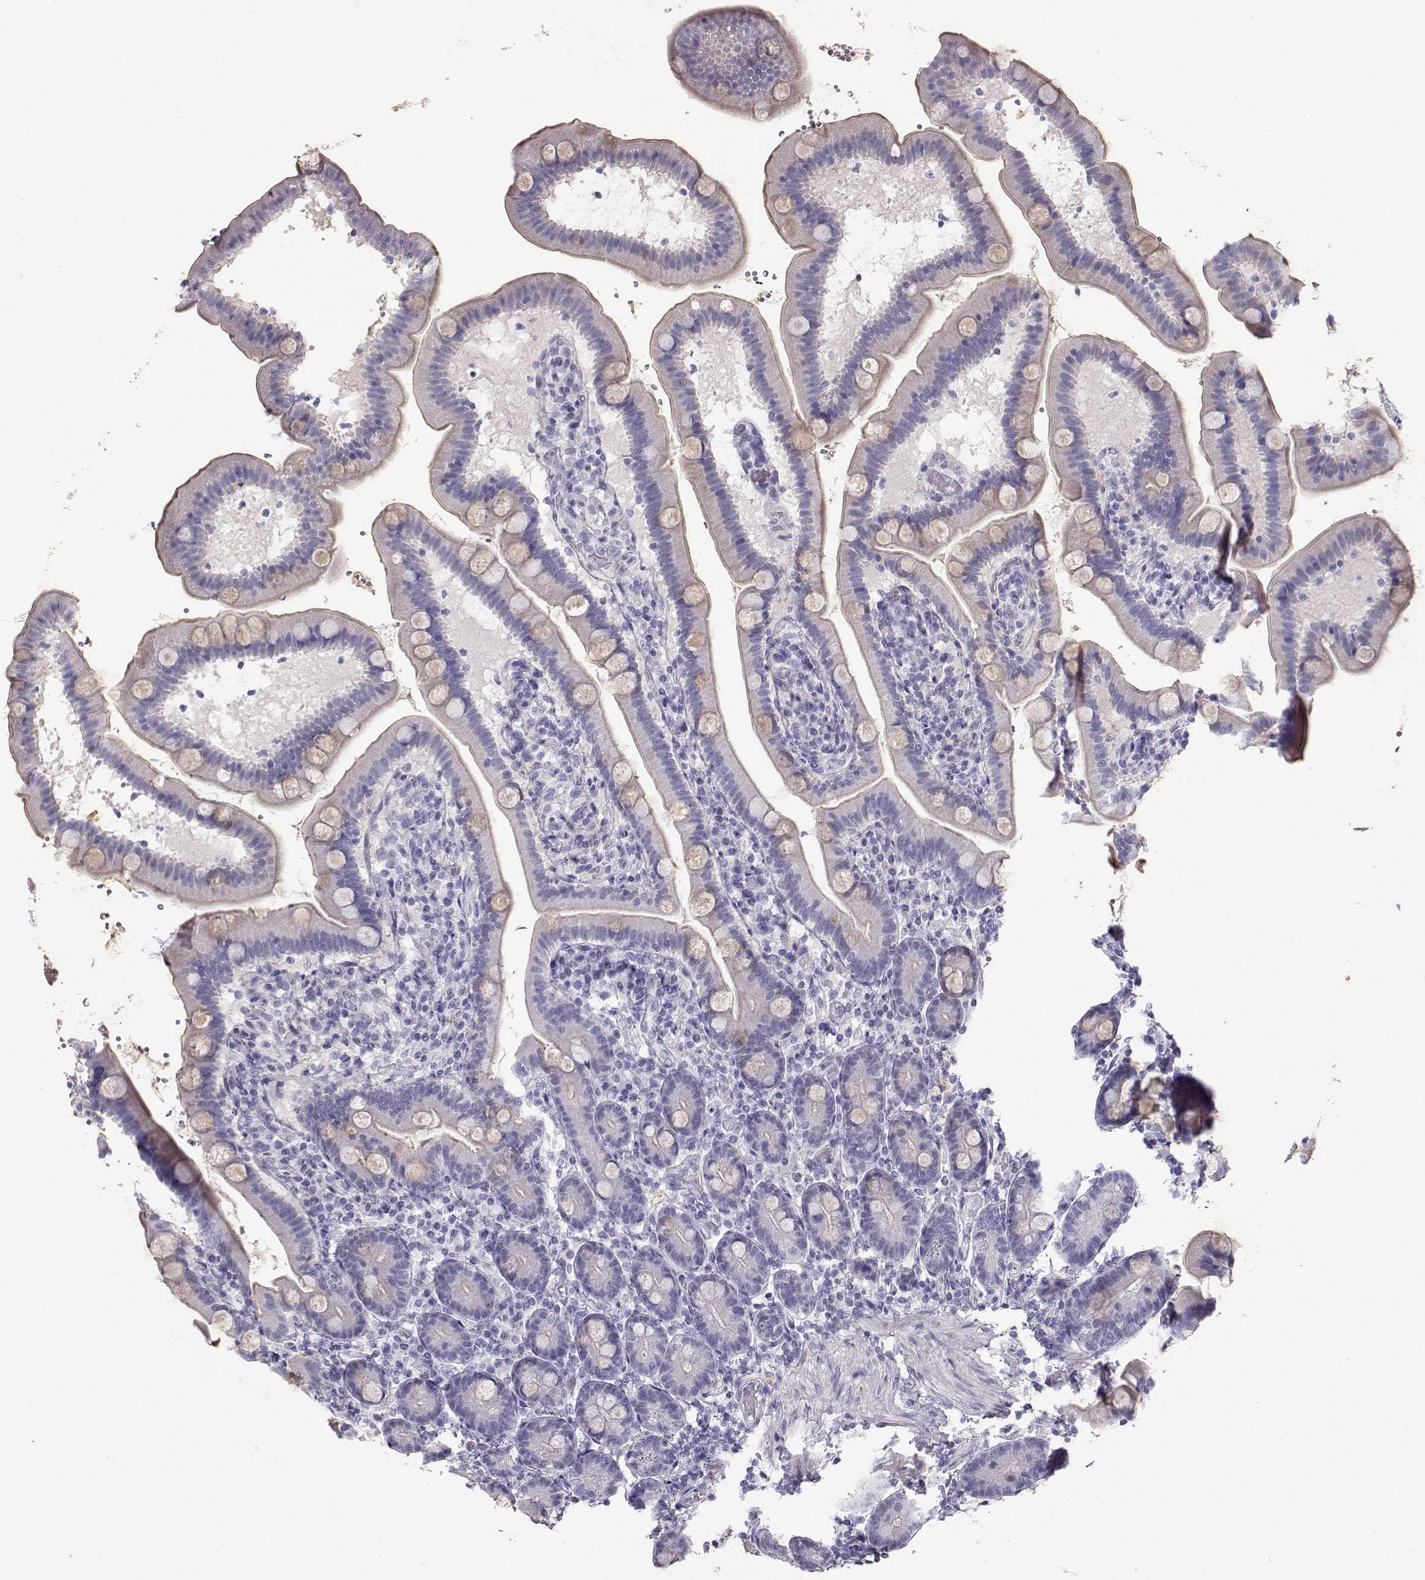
{"staining": {"intensity": "negative", "quantity": "none", "location": "none"}, "tissue": "small intestine", "cell_type": "Glandular cells", "image_type": "normal", "snomed": [{"axis": "morphology", "description": "Normal tissue, NOS"}, {"axis": "topography", "description": "Small intestine"}], "caption": "Immunohistochemistry photomicrograph of benign small intestine stained for a protein (brown), which exhibits no positivity in glandular cells.", "gene": "RD3", "patient": {"sex": "male", "age": 66}}